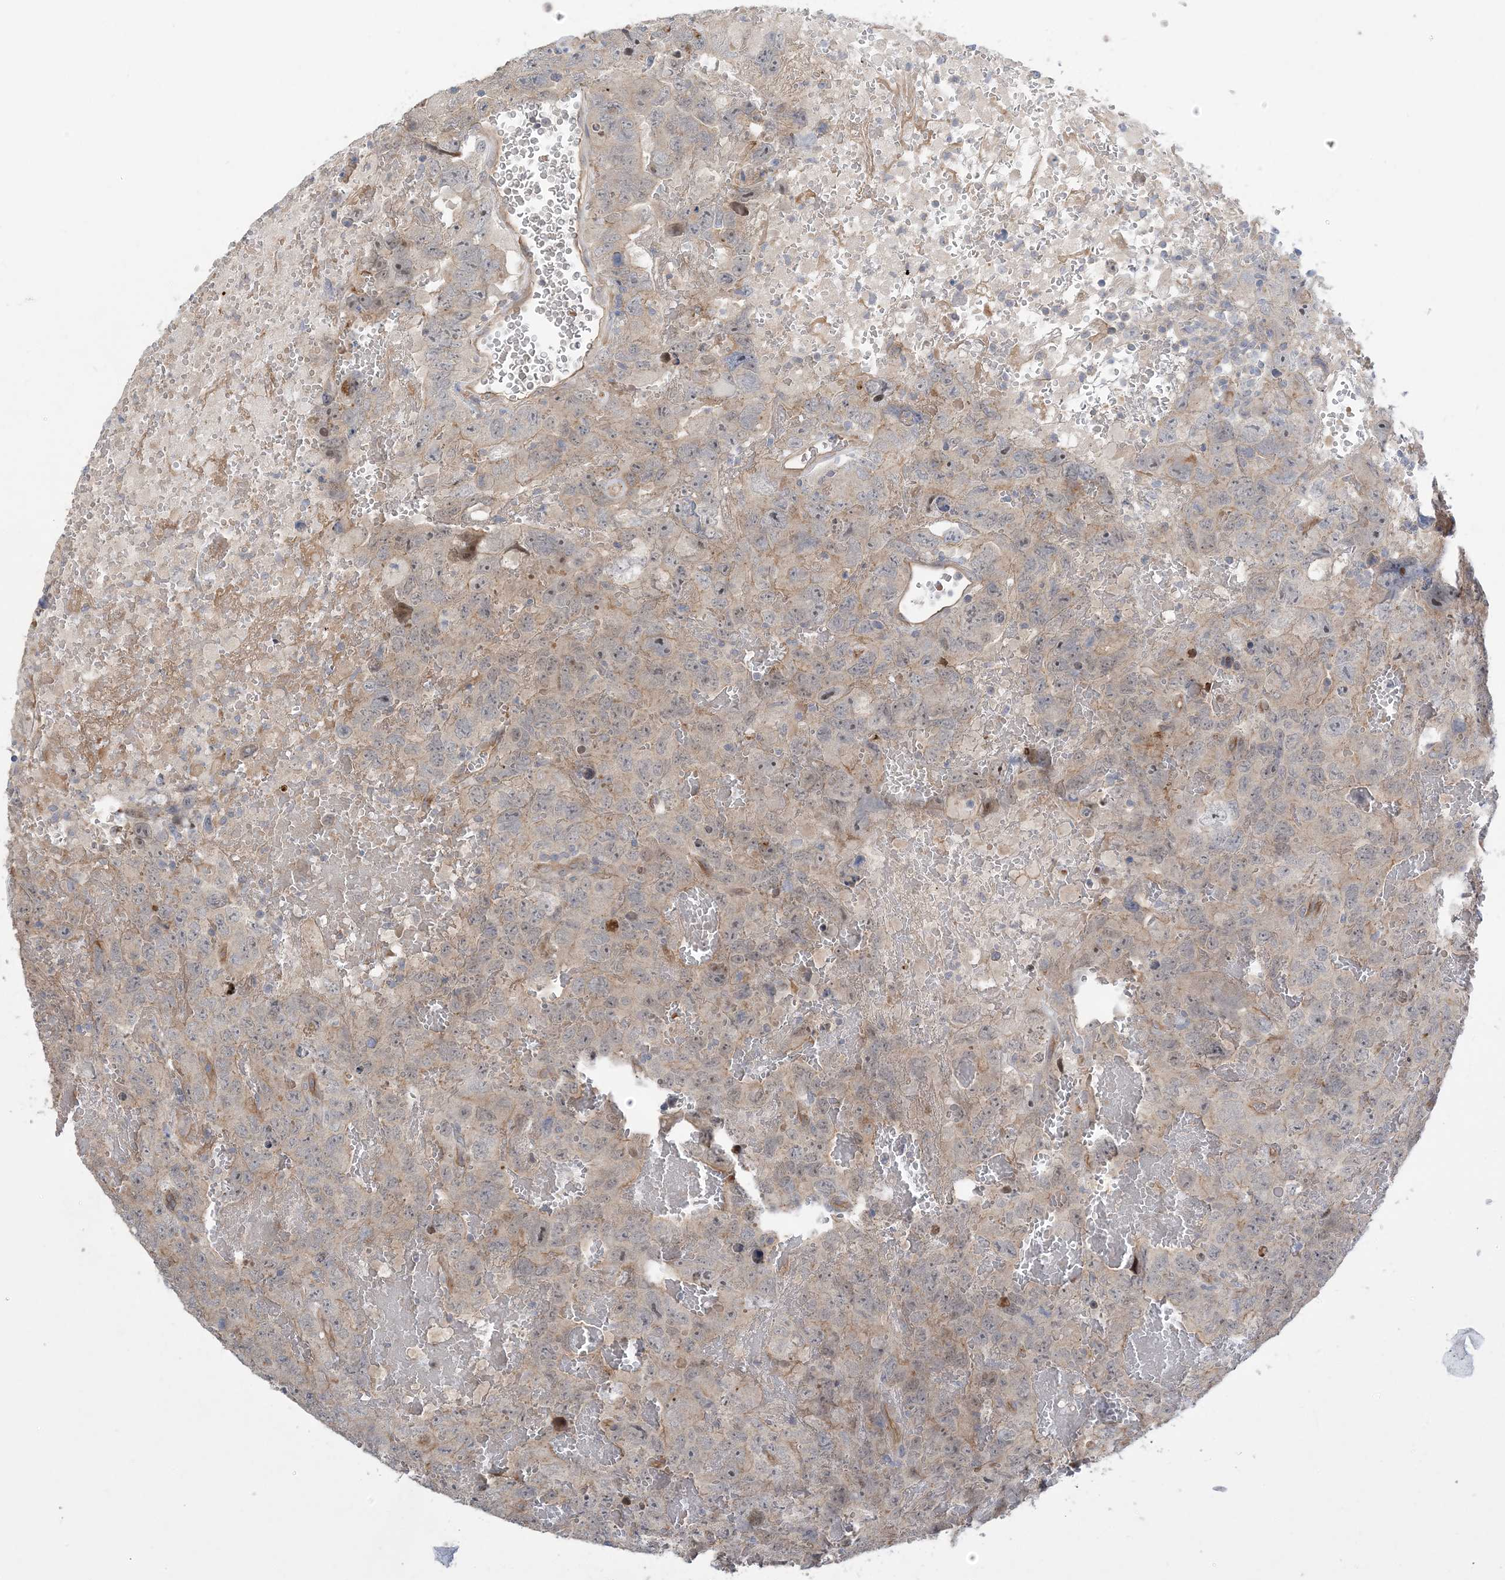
{"staining": {"intensity": "weak", "quantity": "<25%", "location": "cytoplasmic/membranous"}, "tissue": "testis cancer", "cell_type": "Tumor cells", "image_type": "cancer", "snomed": [{"axis": "morphology", "description": "Carcinoma, Embryonal, NOS"}, {"axis": "topography", "description": "Testis"}], "caption": "Immunohistochemistry (IHC) micrograph of neoplastic tissue: human testis cancer (embryonal carcinoma) stained with DAB demonstrates no significant protein staining in tumor cells. (DAB immunohistochemistry (IHC) visualized using brightfield microscopy, high magnification).", "gene": "AOC1", "patient": {"sex": "male", "age": 45}}